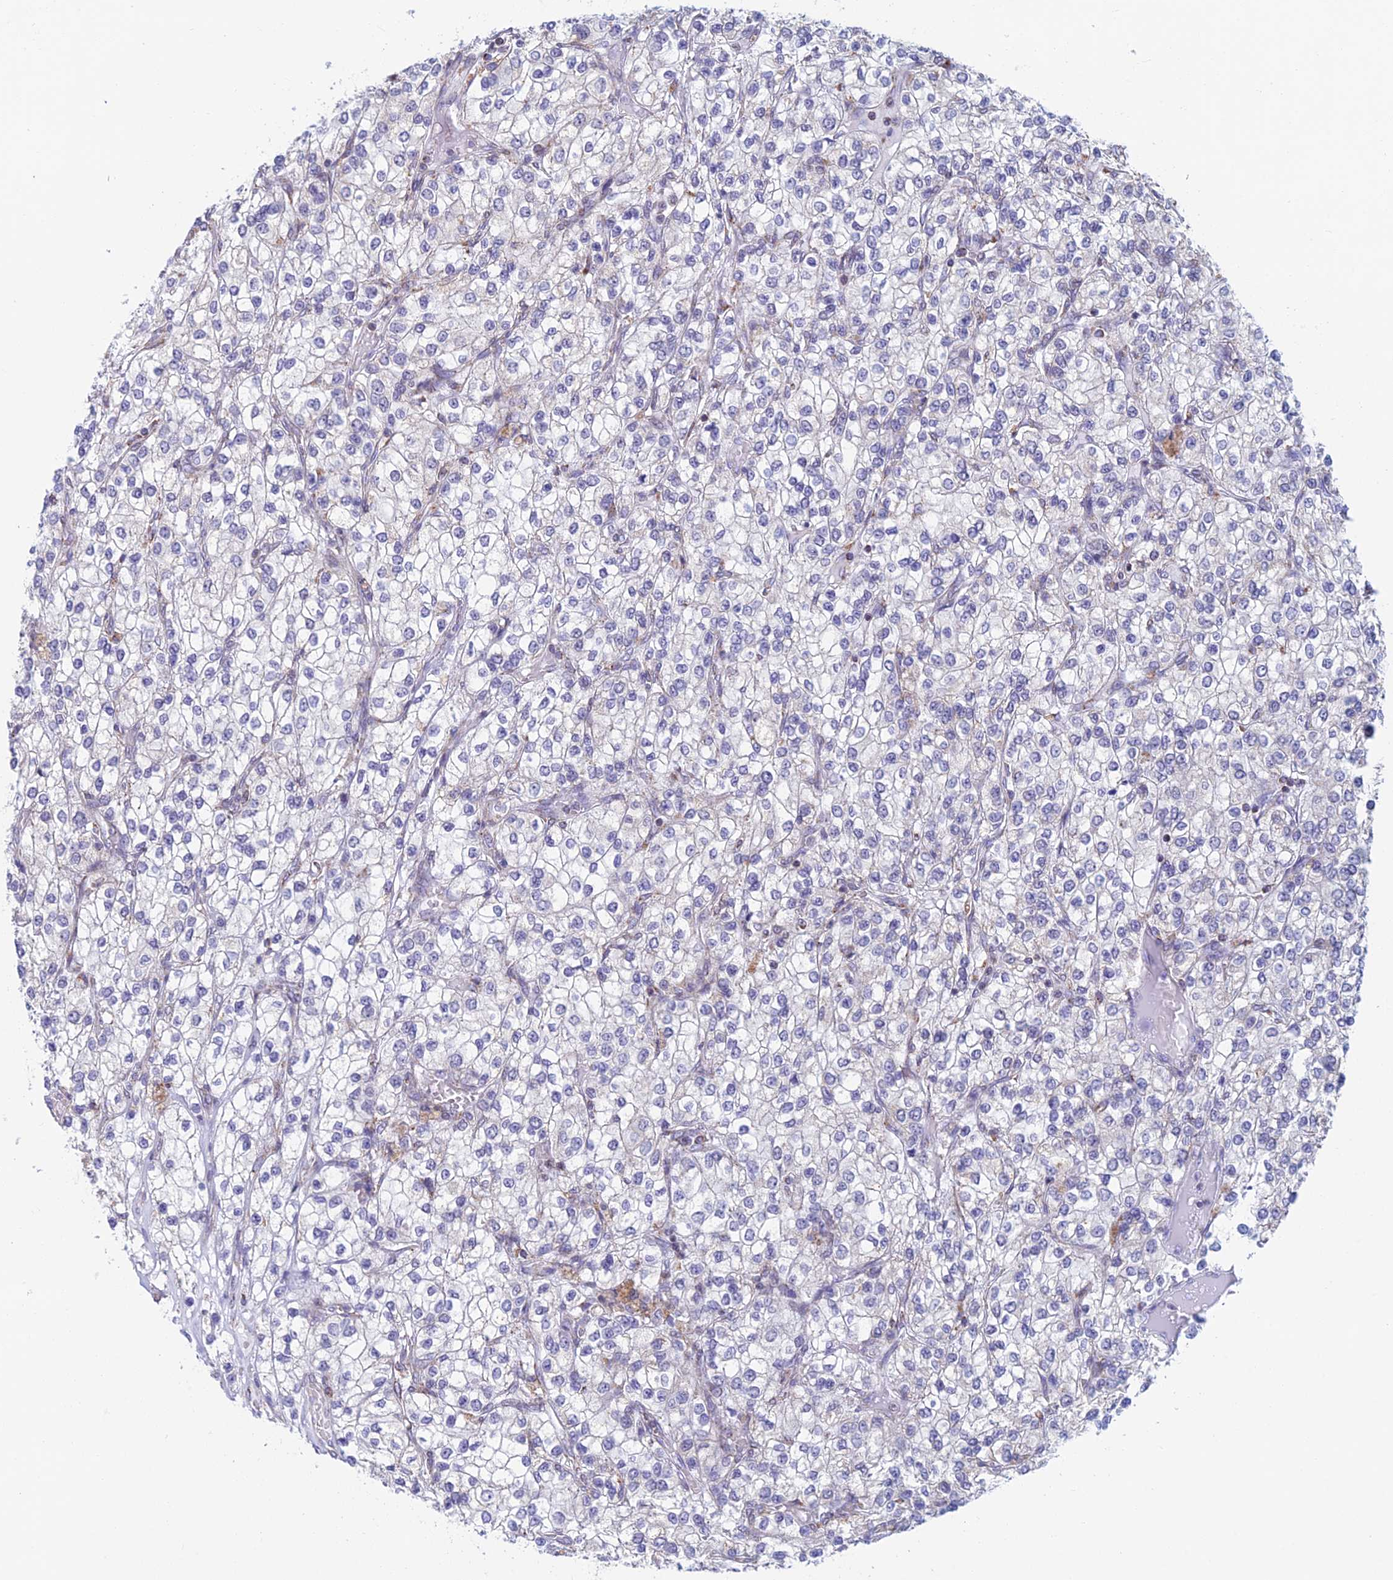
{"staining": {"intensity": "negative", "quantity": "none", "location": "none"}, "tissue": "renal cancer", "cell_type": "Tumor cells", "image_type": "cancer", "snomed": [{"axis": "morphology", "description": "Adenocarcinoma, NOS"}, {"axis": "topography", "description": "Kidney"}], "caption": "This micrograph is of renal cancer stained with immunohistochemistry (IHC) to label a protein in brown with the nuclei are counter-stained blue. There is no positivity in tumor cells.", "gene": "ZNG1B", "patient": {"sex": "male", "age": 80}}